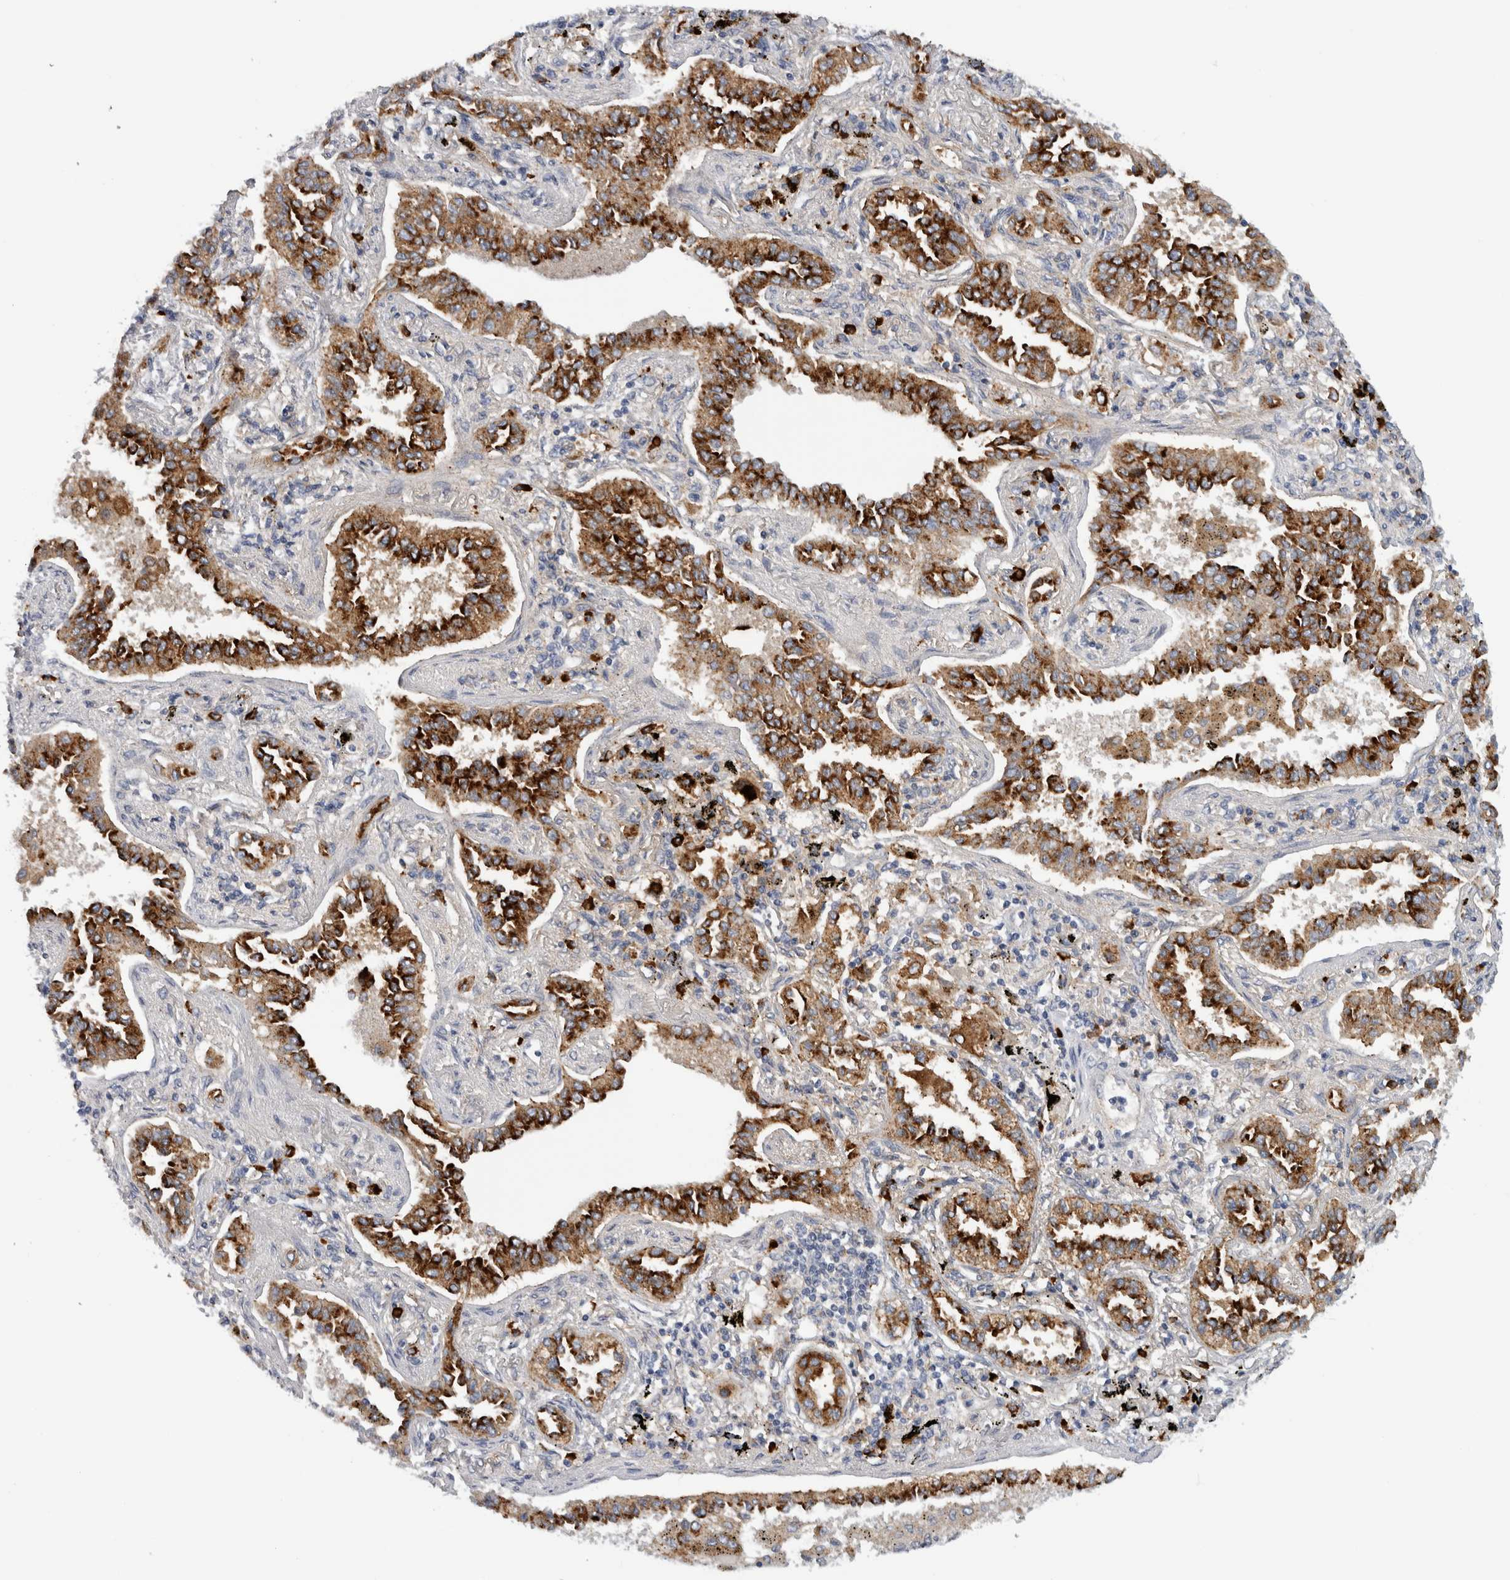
{"staining": {"intensity": "strong", "quantity": ">75%", "location": "cytoplasmic/membranous"}, "tissue": "lung cancer", "cell_type": "Tumor cells", "image_type": "cancer", "snomed": [{"axis": "morphology", "description": "Normal tissue, NOS"}, {"axis": "morphology", "description": "Adenocarcinoma, NOS"}, {"axis": "topography", "description": "Lung"}], "caption": "Strong cytoplasmic/membranous protein staining is seen in about >75% of tumor cells in lung cancer. The protein is stained brown, and the nuclei are stained in blue (DAB IHC with brightfield microscopy, high magnification).", "gene": "CD63", "patient": {"sex": "male", "age": 59}}